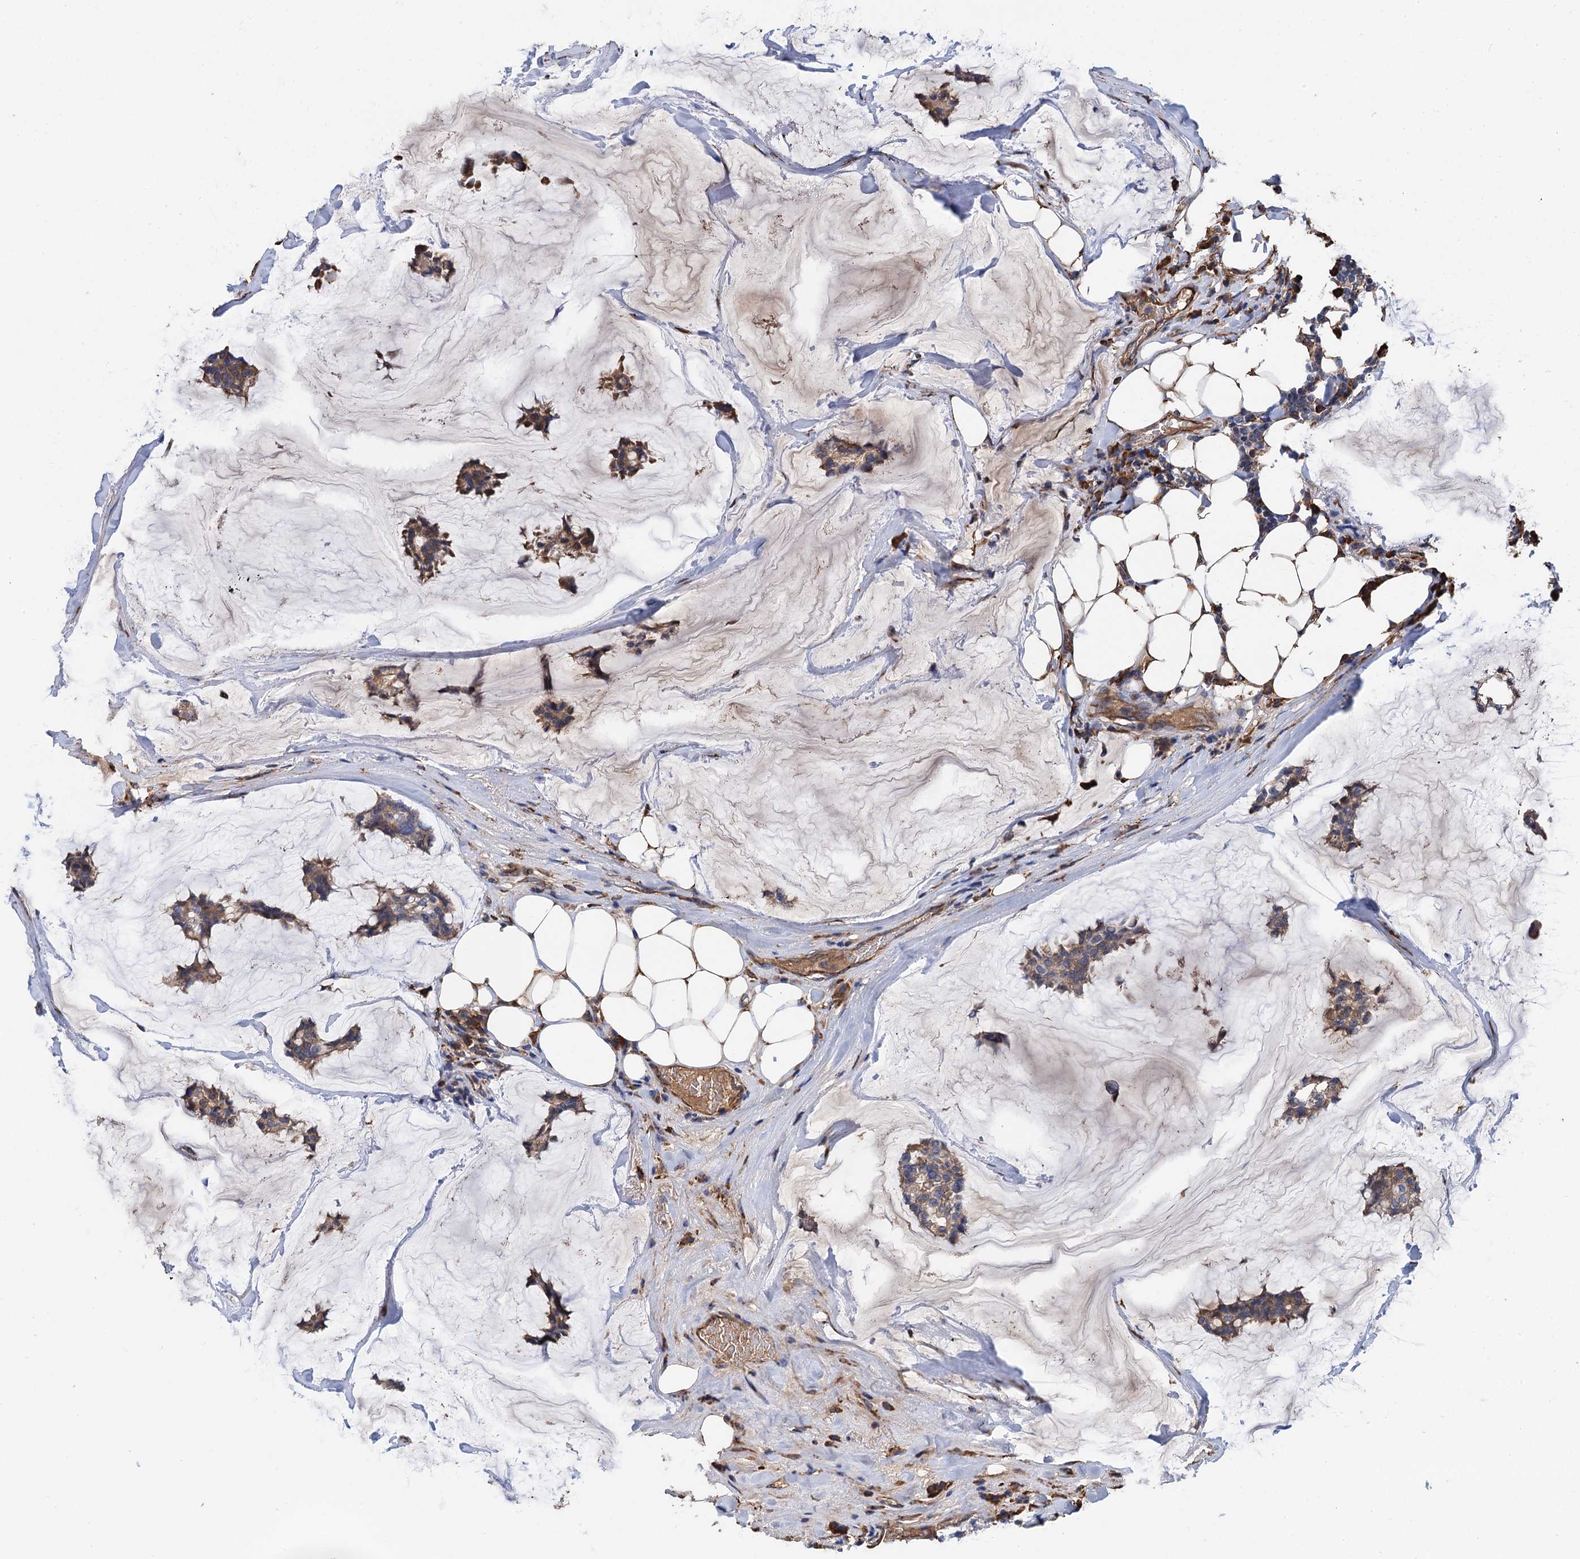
{"staining": {"intensity": "weak", "quantity": ">75%", "location": "cytoplasmic/membranous"}, "tissue": "breast cancer", "cell_type": "Tumor cells", "image_type": "cancer", "snomed": [{"axis": "morphology", "description": "Duct carcinoma"}, {"axis": "topography", "description": "Breast"}], "caption": "This image demonstrates breast cancer (invasive ductal carcinoma) stained with immunohistochemistry (IHC) to label a protein in brown. The cytoplasmic/membranous of tumor cells show weak positivity for the protein. Nuclei are counter-stained blue.", "gene": "CNNM1", "patient": {"sex": "female", "age": 93}}